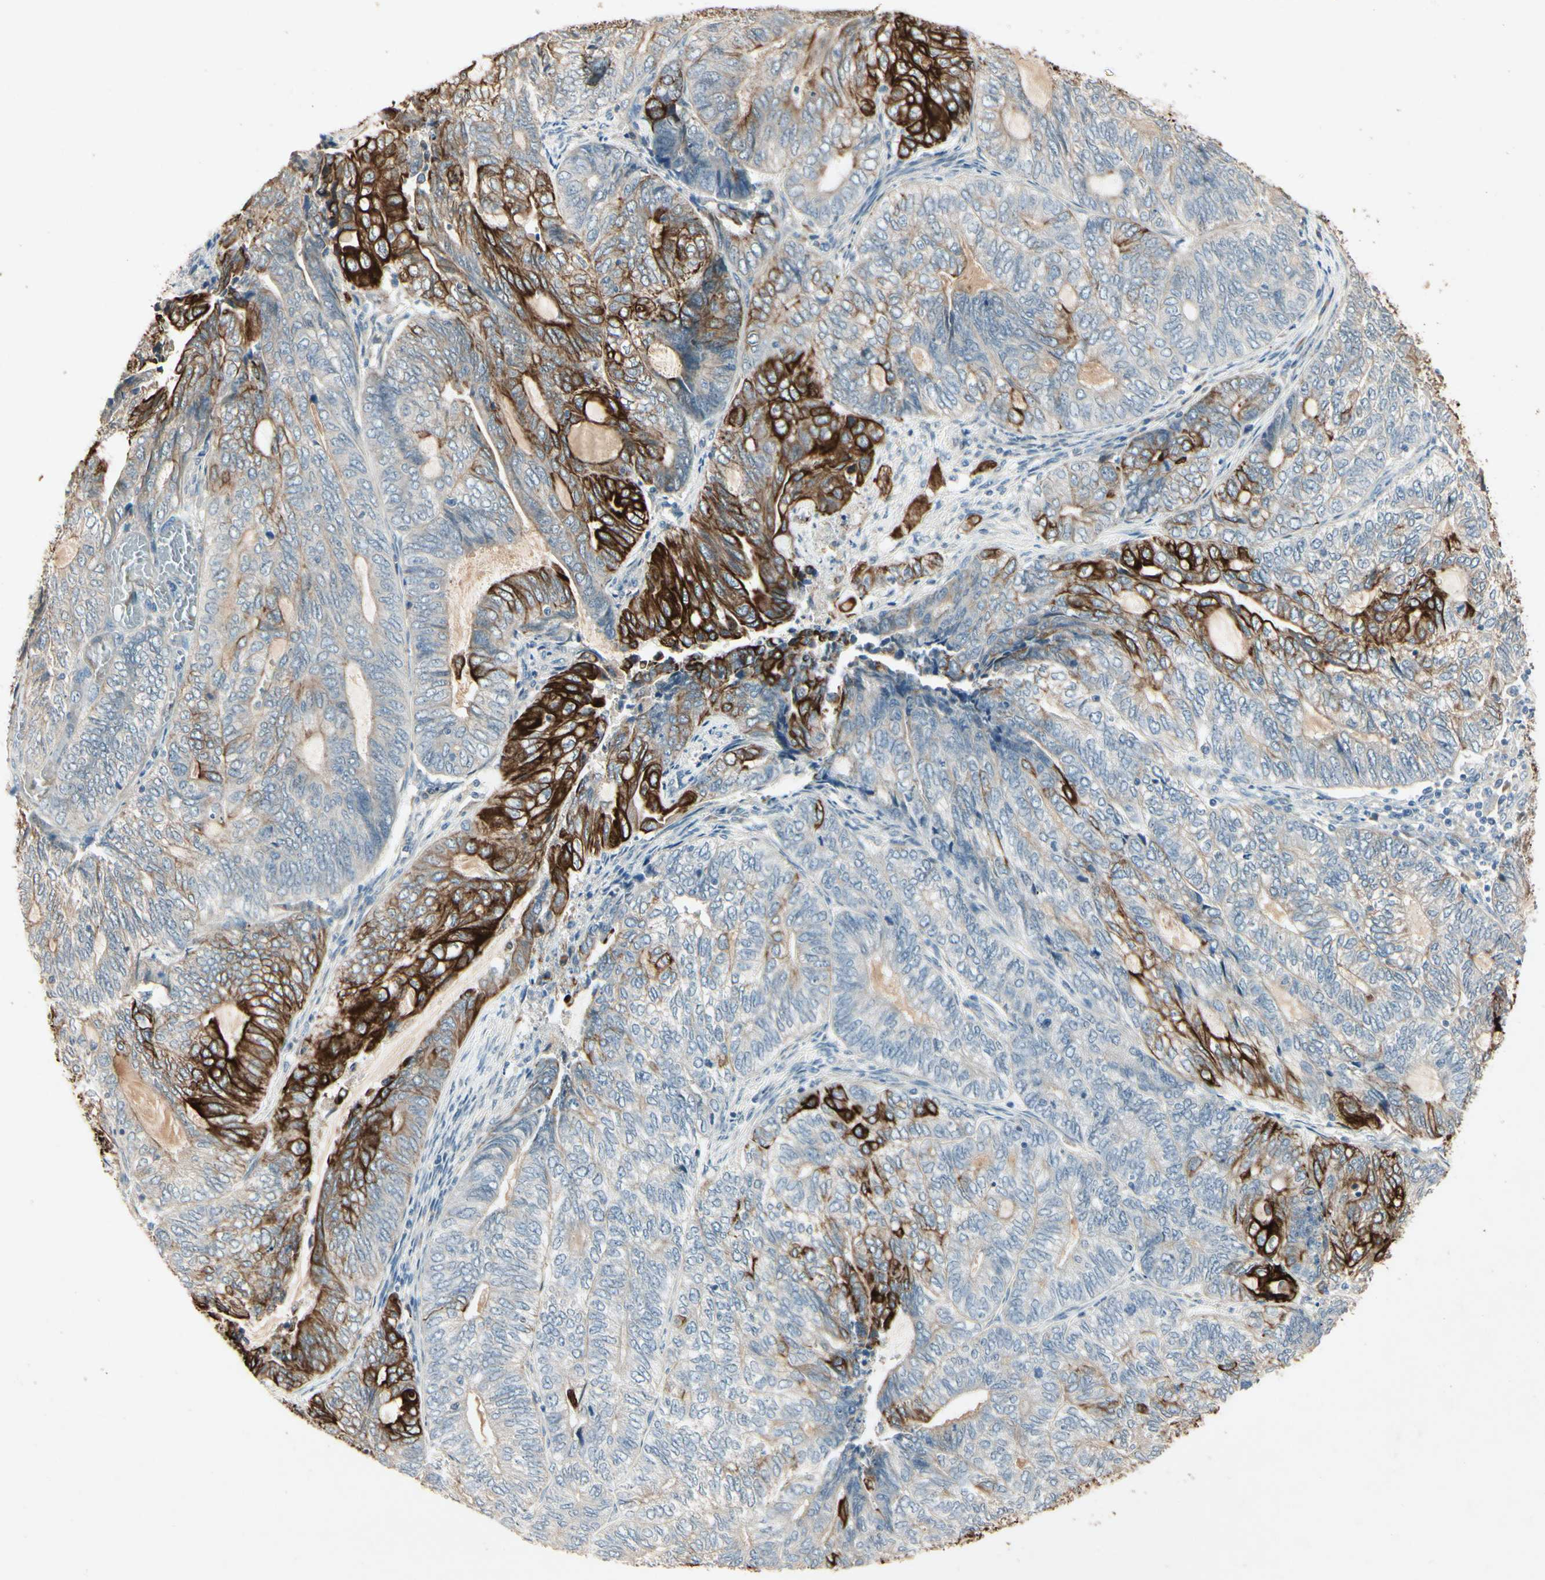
{"staining": {"intensity": "strong", "quantity": "<25%", "location": "cytoplasmic/membranous"}, "tissue": "endometrial cancer", "cell_type": "Tumor cells", "image_type": "cancer", "snomed": [{"axis": "morphology", "description": "Adenocarcinoma, NOS"}, {"axis": "topography", "description": "Uterus"}, {"axis": "topography", "description": "Endometrium"}], "caption": "Immunohistochemical staining of human endometrial cancer reveals medium levels of strong cytoplasmic/membranous staining in about <25% of tumor cells. The protein of interest is shown in brown color, while the nuclei are stained blue.", "gene": "SKIL", "patient": {"sex": "female", "age": 70}}